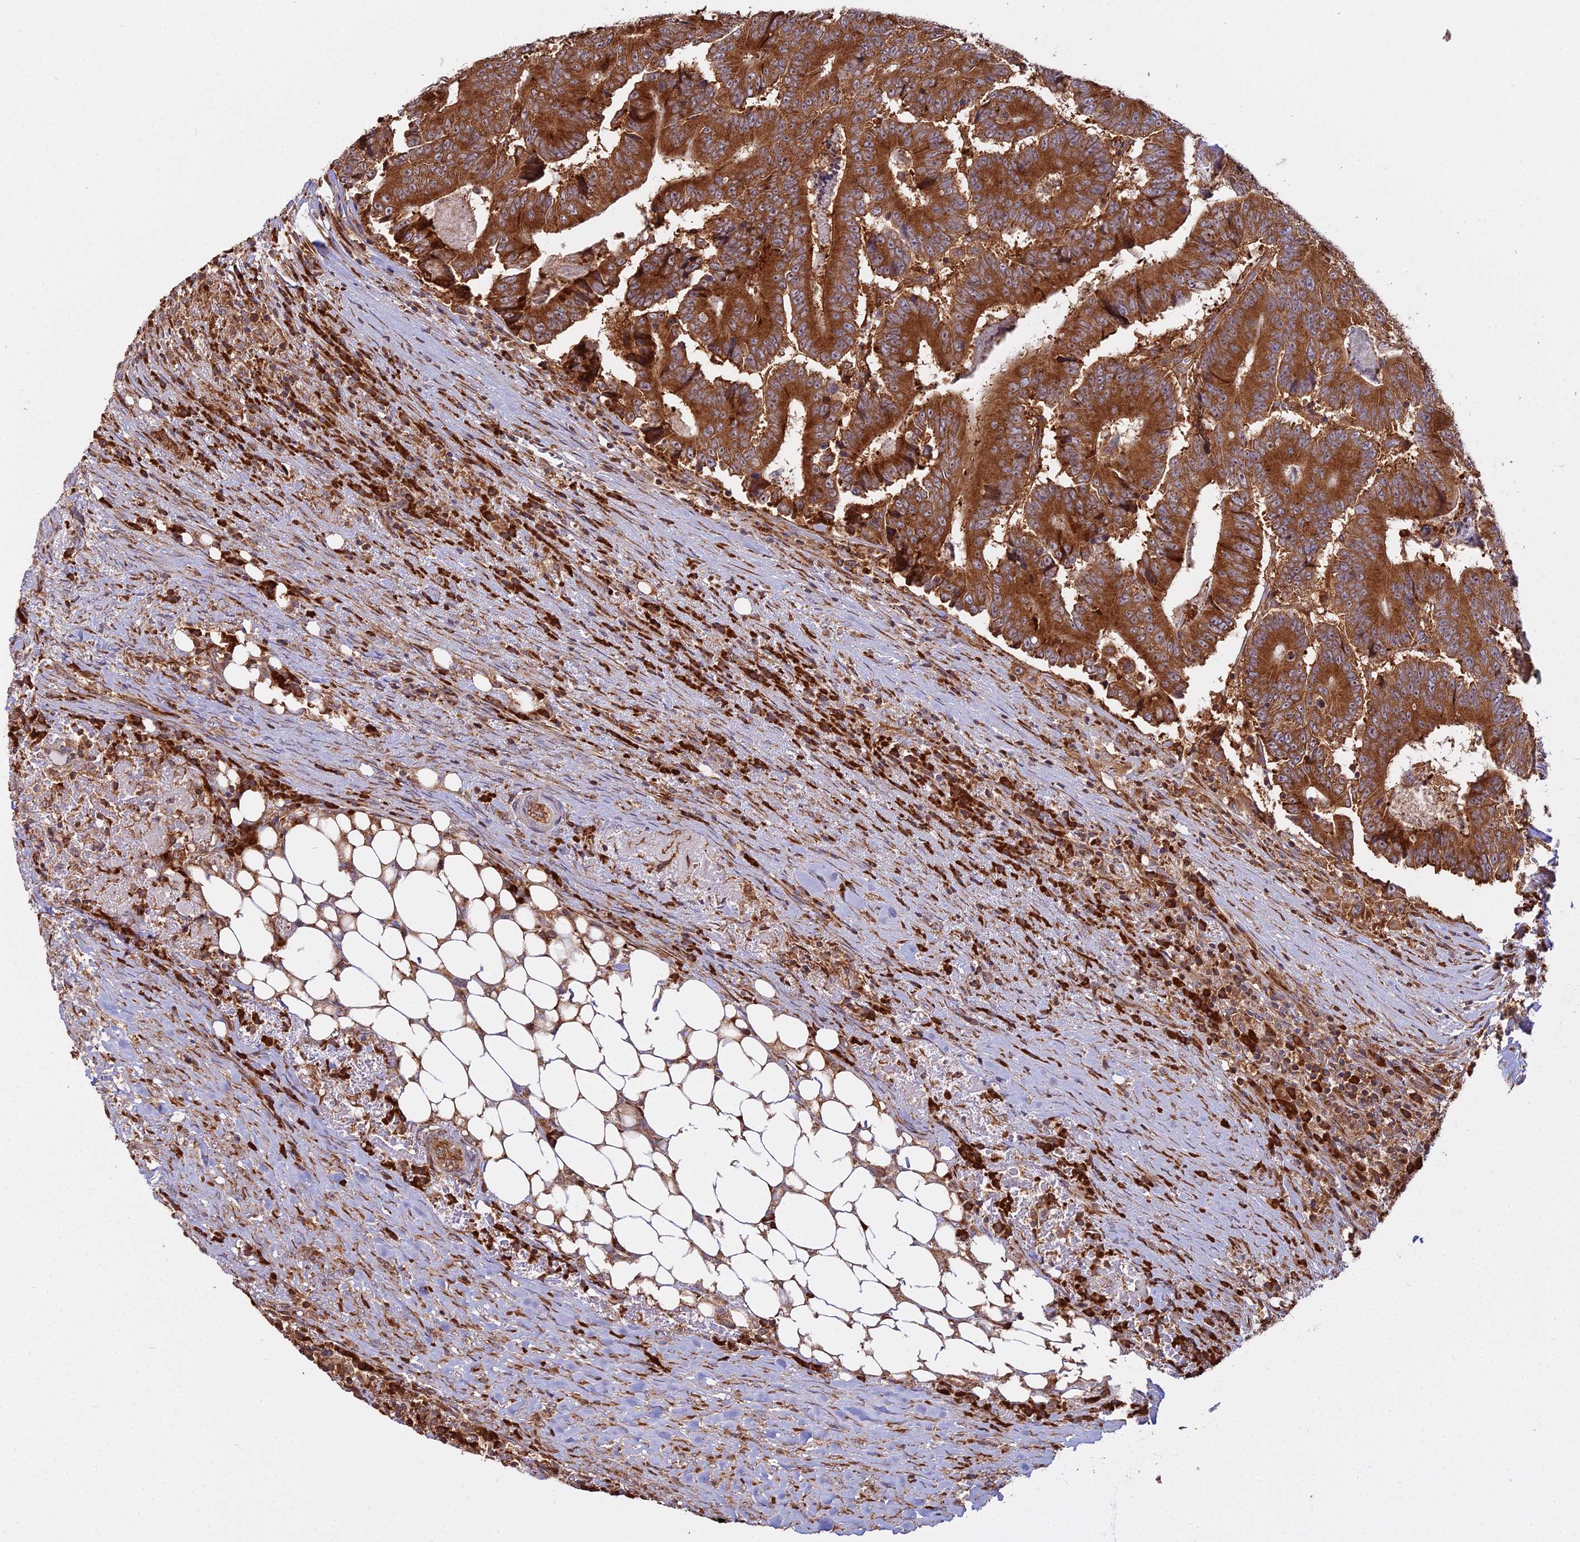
{"staining": {"intensity": "strong", "quantity": ">75%", "location": "cytoplasmic/membranous"}, "tissue": "colorectal cancer", "cell_type": "Tumor cells", "image_type": "cancer", "snomed": [{"axis": "morphology", "description": "Adenocarcinoma, NOS"}, {"axis": "topography", "description": "Colon"}], "caption": "This is an image of IHC staining of colorectal cancer (adenocarcinoma), which shows strong positivity in the cytoplasmic/membranous of tumor cells.", "gene": "RPL26", "patient": {"sex": "male", "age": 83}}